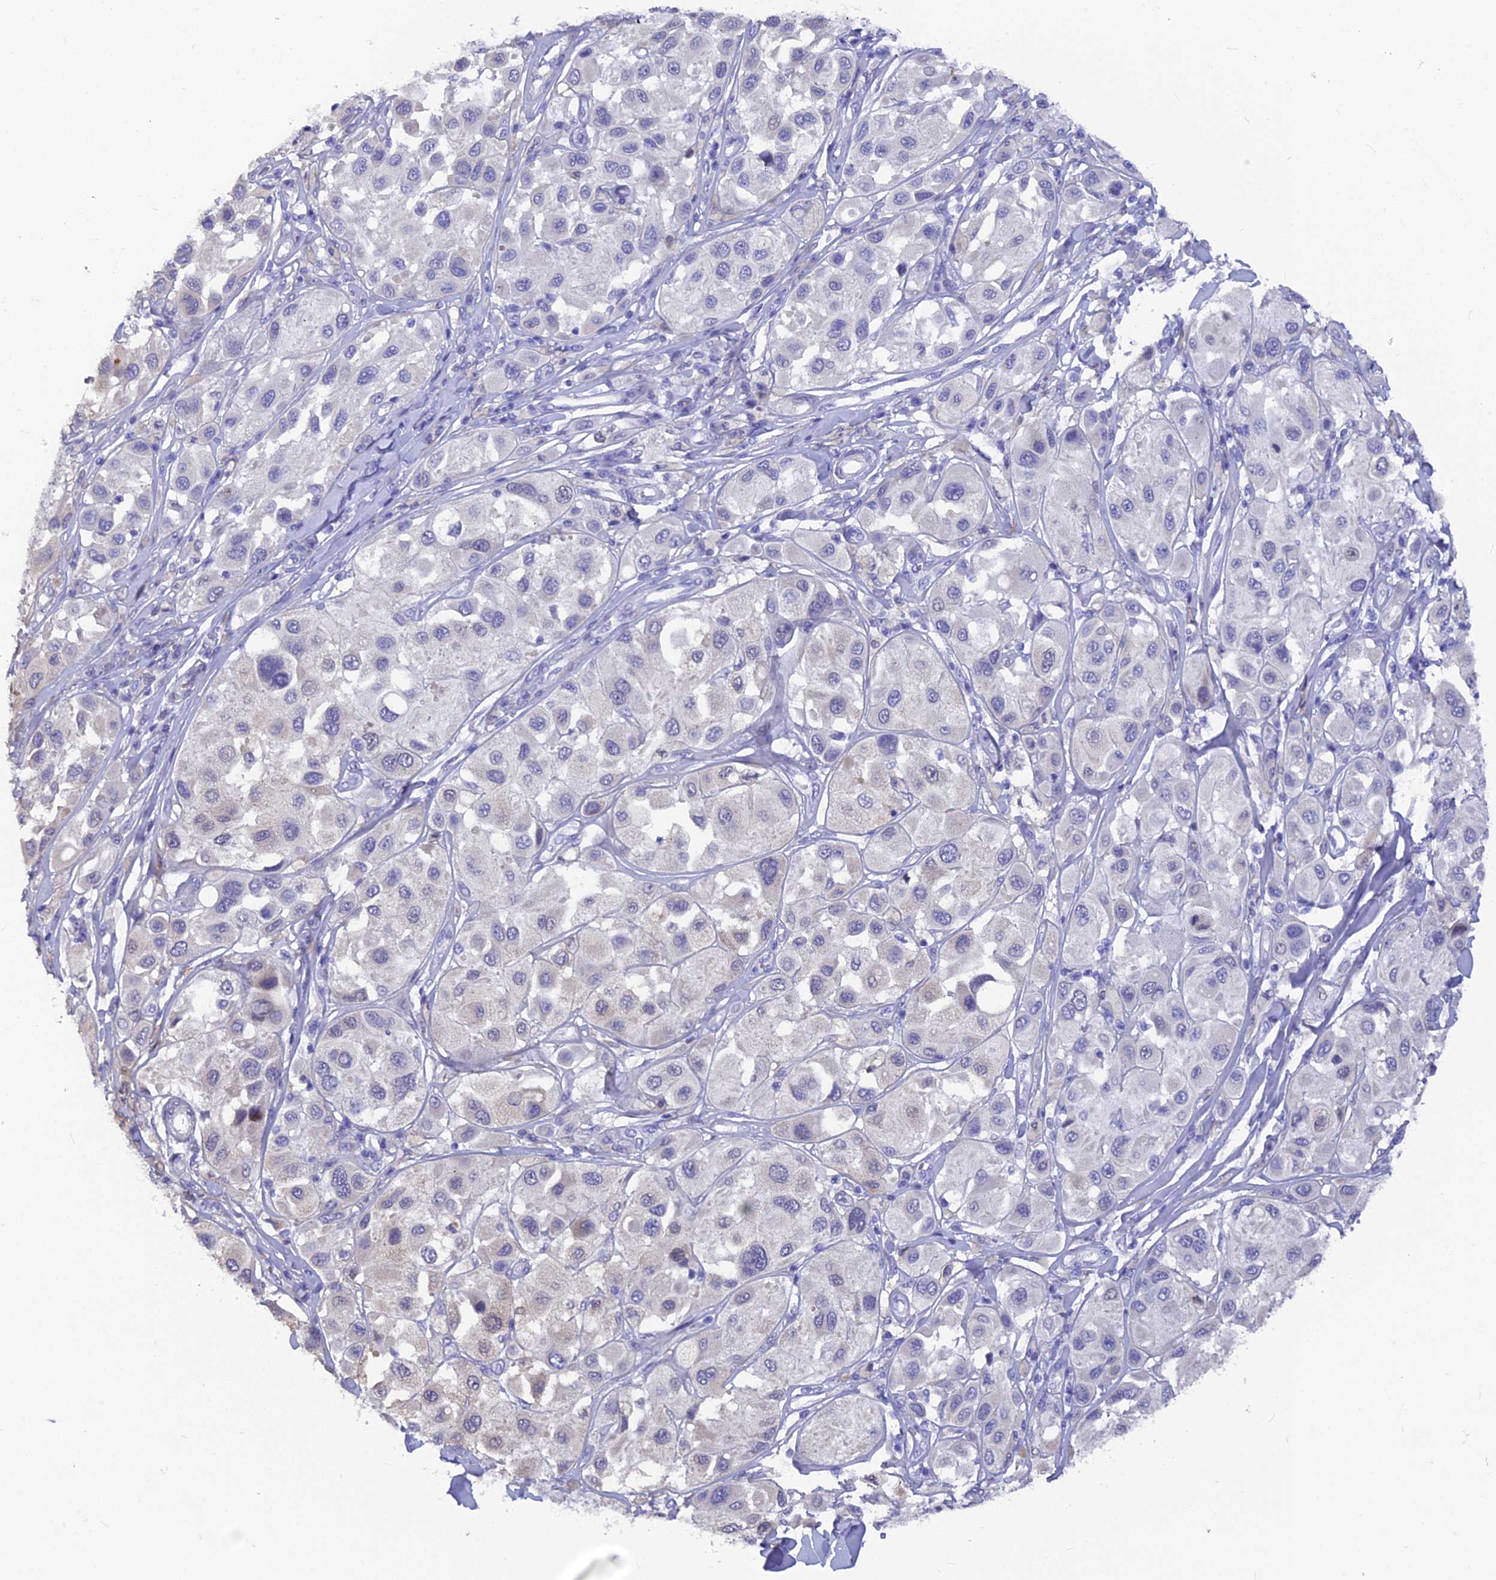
{"staining": {"intensity": "negative", "quantity": "none", "location": "none"}, "tissue": "melanoma", "cell_type": "Tumor cells", "image_type": "cancer", "snomed": [{"axis": "morphology", "description": "Malignant melanoma, Metastatic site"}, {"axis": "topography", "description": "Skin"}], "caption": "The image reveals no significant expression in tumor cells of malignant melanoma (metastatic site).", "gene": "AK4", "patient": {"sex": "male", "age": 41}}